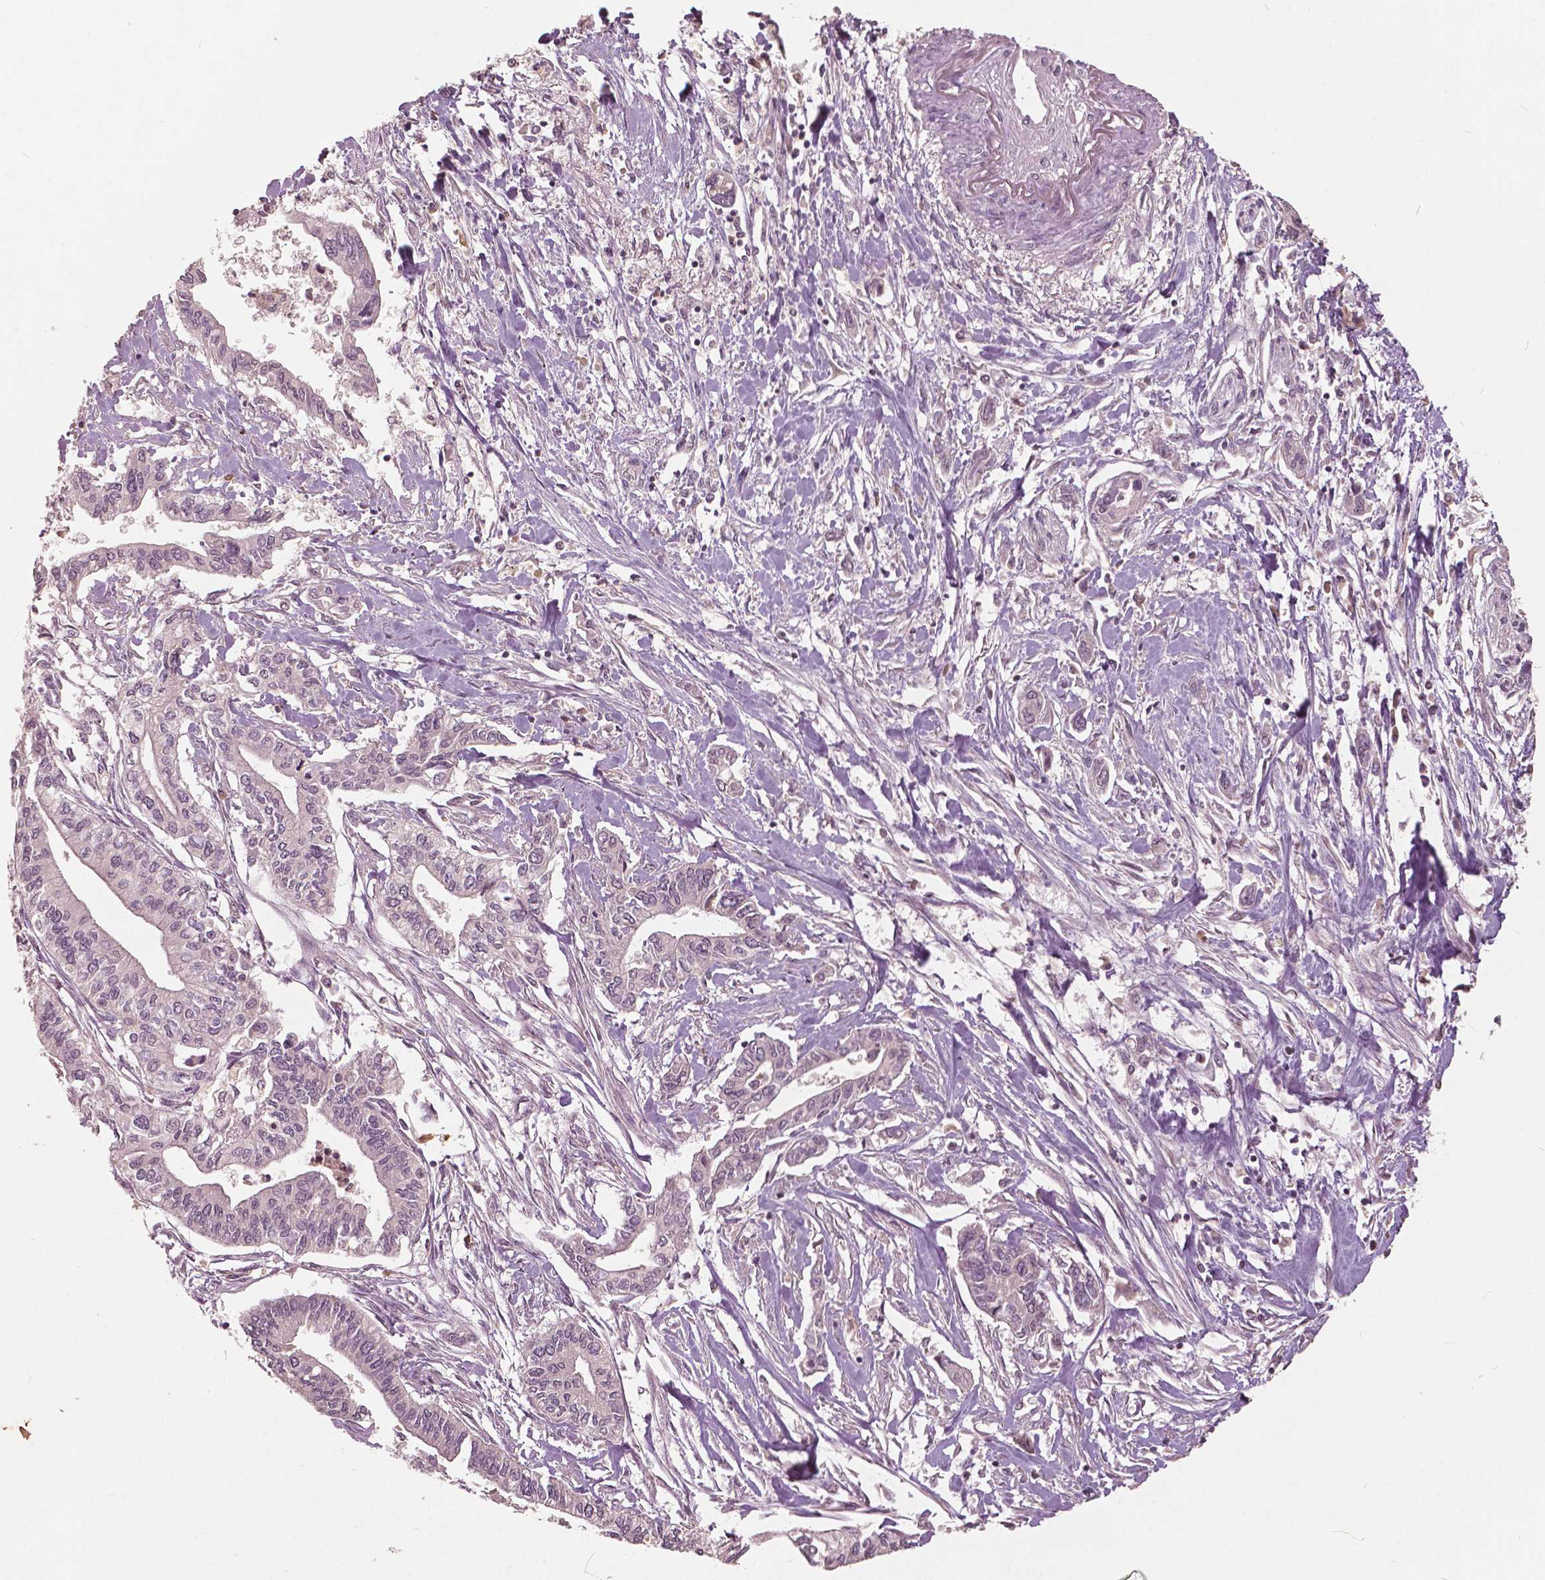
{"staining": {"intensity": "negative", "quantity": "none", "location": "none"}, "tissue": "pancreatic cancer", "cell_type": "Tumor cells", "image_type": "cancer", "snomed": [{"axis": "morphology", "description": "Adenocarcinoma, NOS"}, {"axis": "topography", "description": "Pancreas"}], "caption": "Pancreatic cancer (adenocarcinoma) stained for a protein using IHC reveals no expression tumor cells.", "gene": "ANGPTL4", "patient": {"sex": "male", "age": 60}}